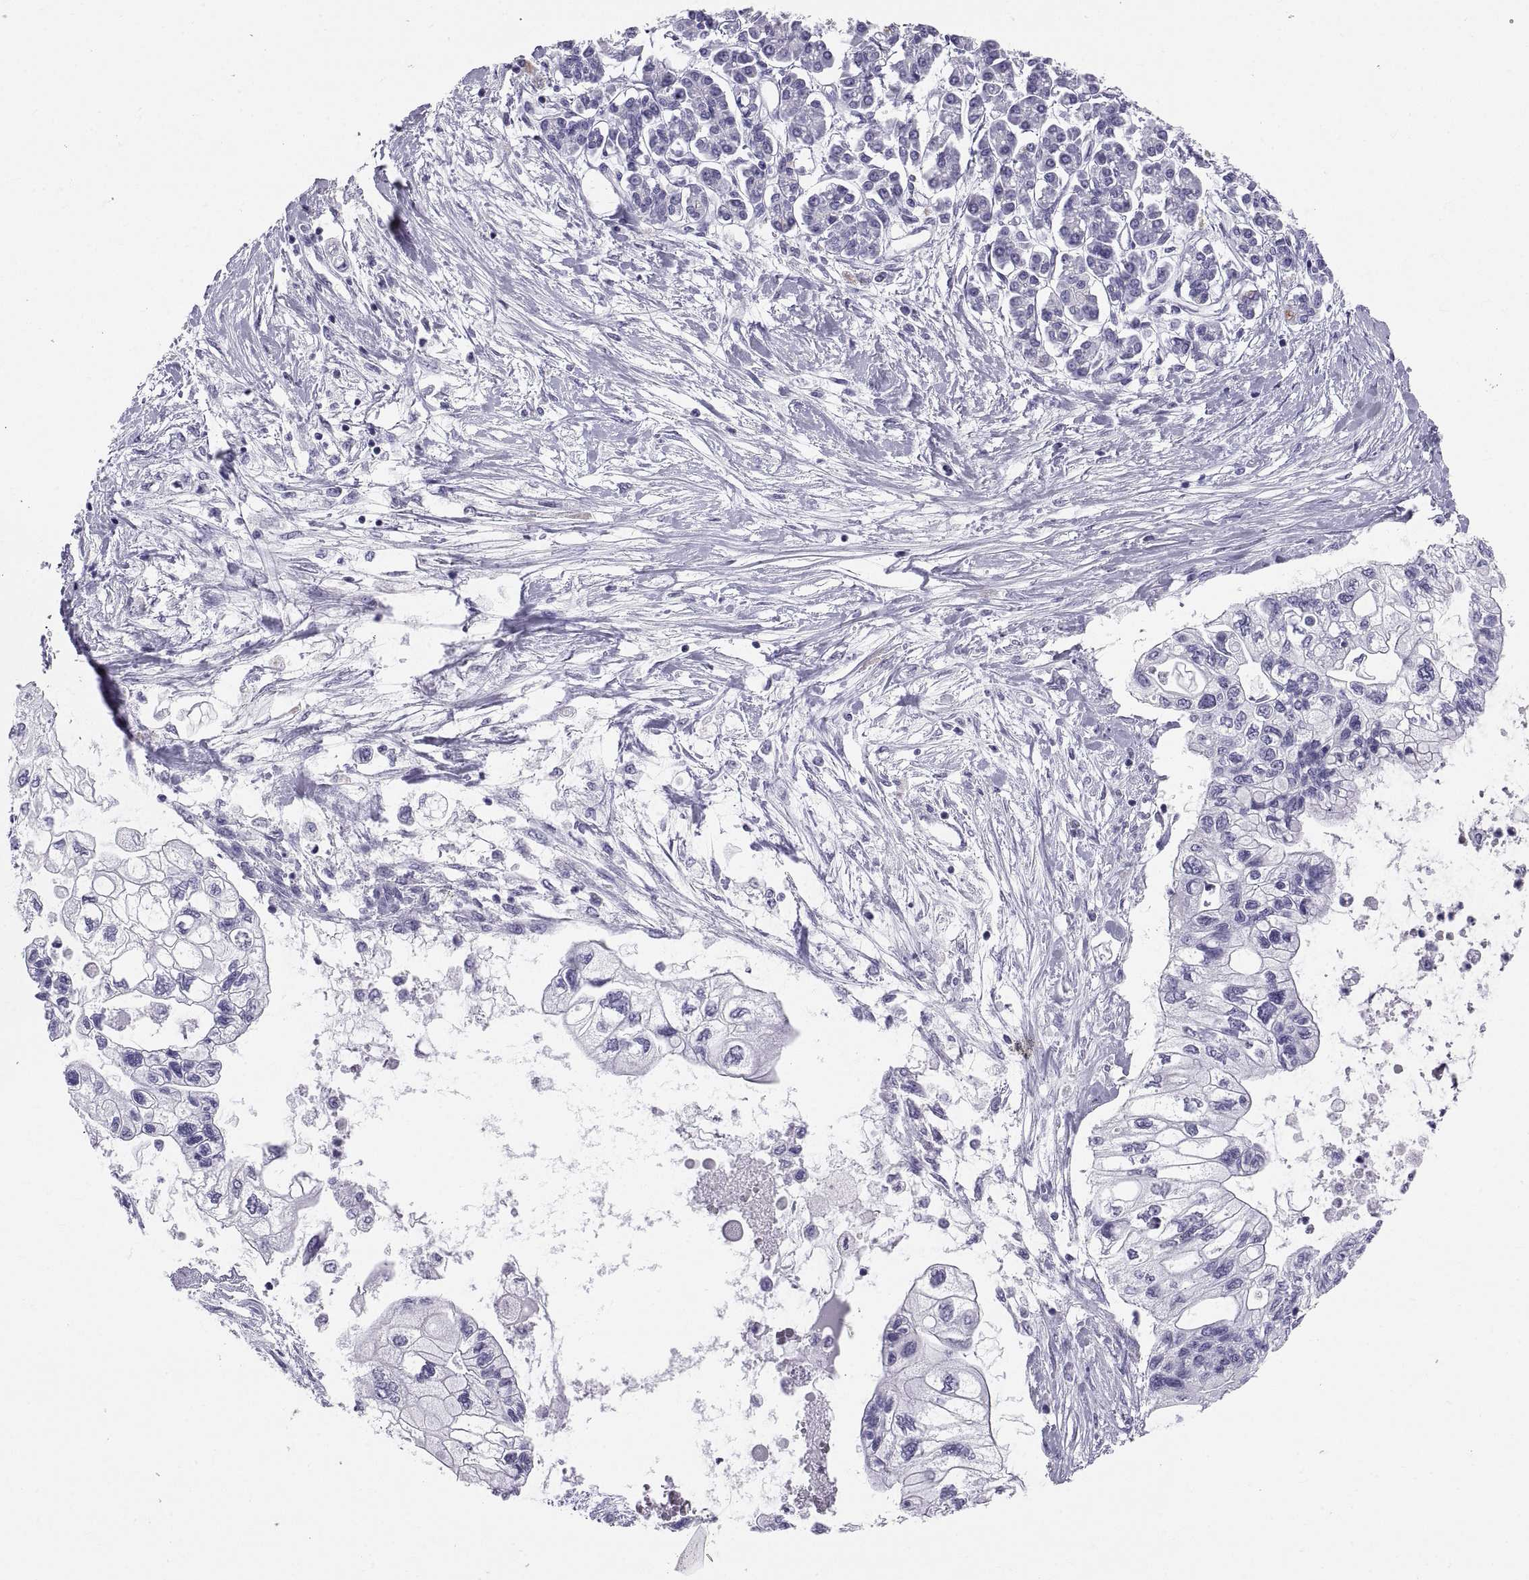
{"staining": {"intensity": "negative", "quantity": "none", "location": "none"}, "tissue": "pancreatic cancer", "cell_type": "Tumor cells", "image_type": "cancer", "snomed": [{"axis": "morphology", "description": "Adenocarcinoma, NOS"}, {"axis": "topography", "description": "Pancreas"}], "caption": "Tumor cells show no significant protein expression in pancreatic adenocarcinoma.", "gene": "CT47A10", "patient": {"sex": "female", "age": 77}}